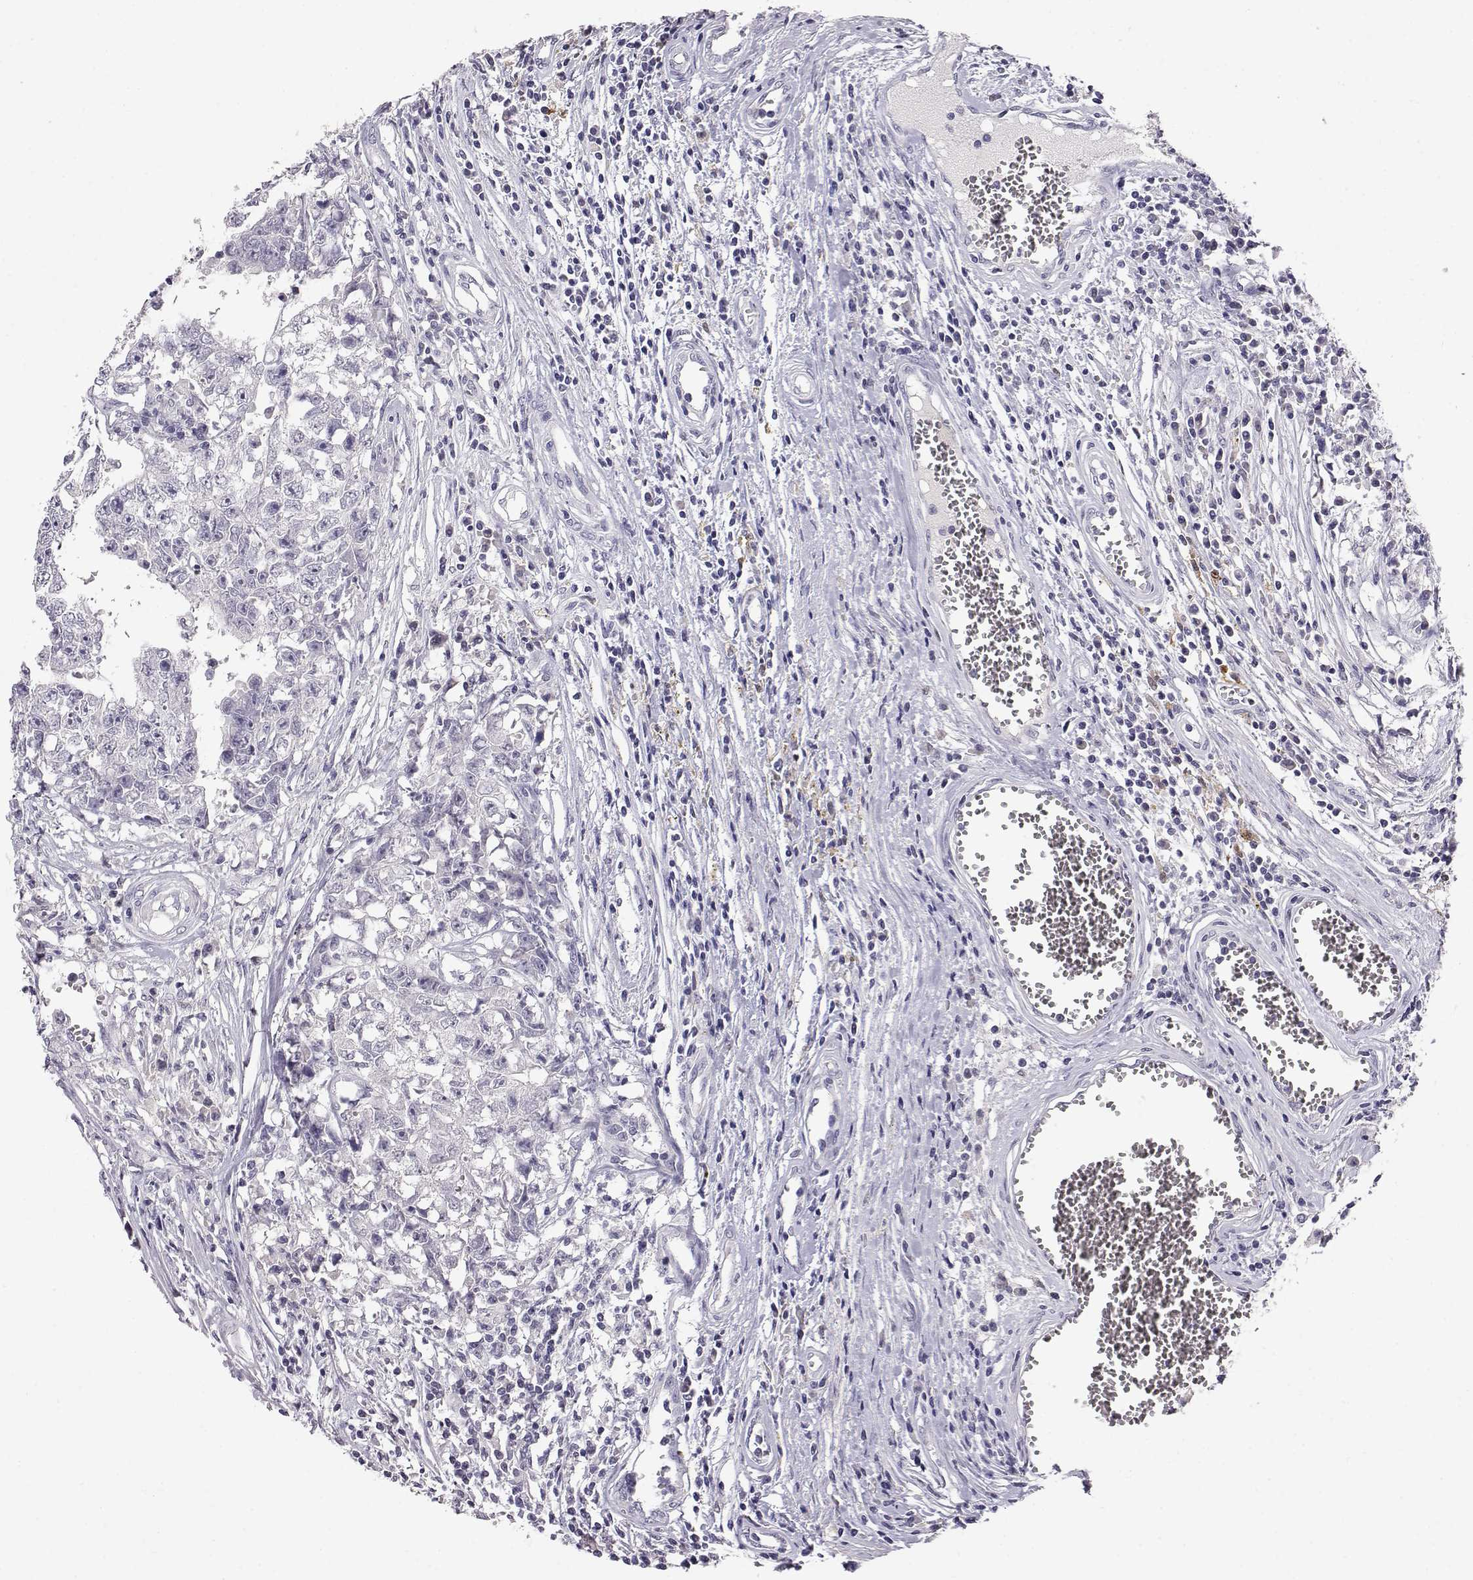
{"staining": {"intensity": "negative", "quantity": "none", "location": "none"}, "tissue": "testis cancer", "cell_type": "Tumor cells", "image_type": "cancer", "snomed": [{"axis": "morphology", "description": "Carcinoma, Embryonal, NOS"}, {"axis": "topography", "description": "Testis"}], "caption": "This is a histopathology image of IHC staining of testis cancer, which shows no positivity in tumor cells. (DAB immunohistochemistry, high magnification).", "gene": "AKR1B1", "patient": {"sex": "male", "age": 36}}